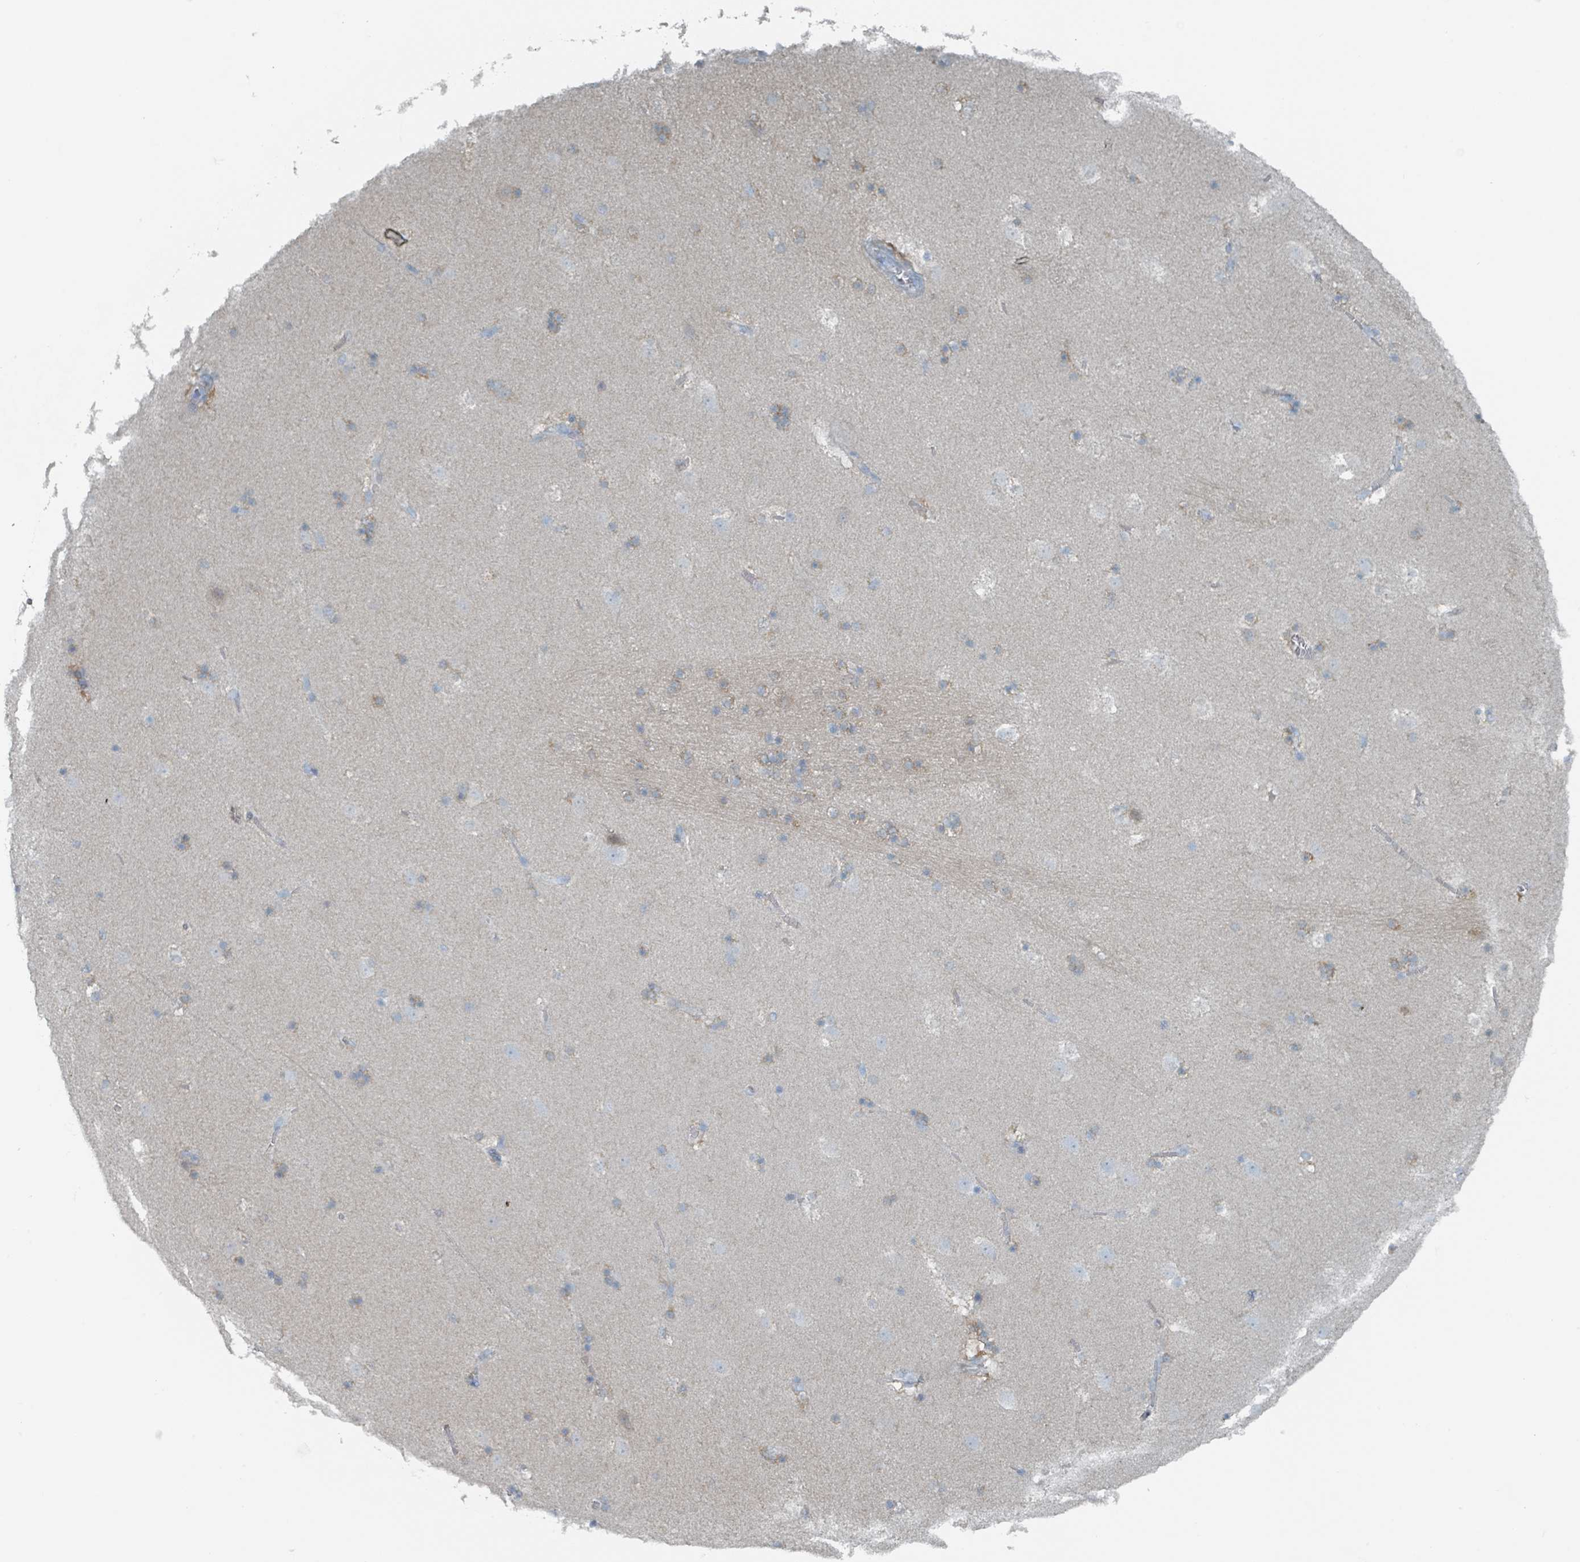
{"staining": {"intensity": "weak", "quantity": "<25%", "location": "cytoplasmic/membranous"}, "tissue": "caudate", "cell_type": "Glial cells", "image_type": "normal", "snomed": [{"axis": "morphology", "description": "Normal tissue, NOS"}, {"axis": "topography", "description": "Lateral ventricle wall"}], "caption": "Histopathology image shows no significant protein staining in glial cells of benign caudate. (DAB (3,3'-diaminobenzidine) IHC with hematoxylin counter stain).", "gene": "GAMT", "patient": {"sex": "male", "age": 45}}